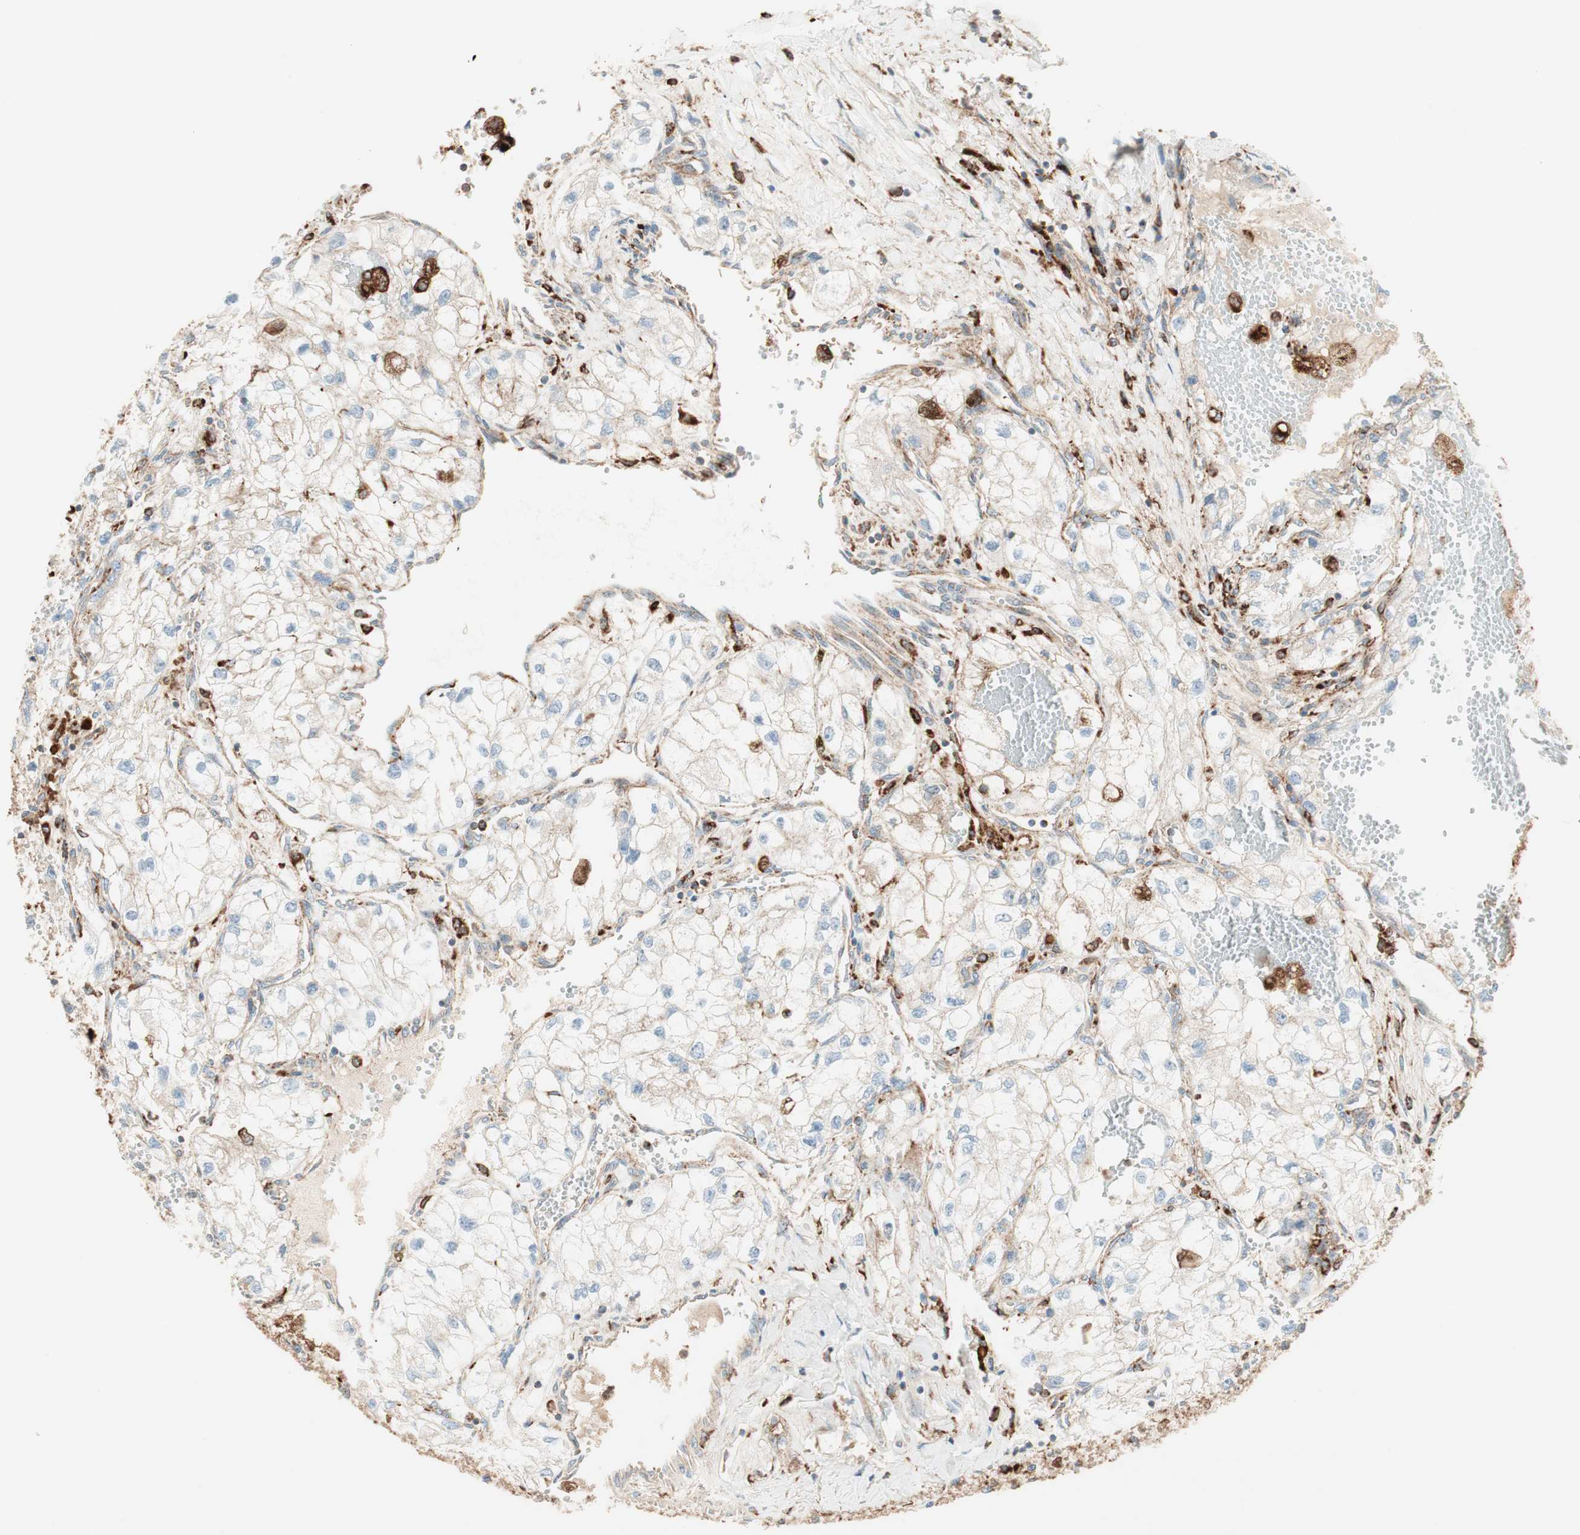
{"staining": {"intensity": "negative", "quantity": "none", "location": "none"}, "tissue": "renal cancer", "cell_type": "Tumor cells", "image_type": "cancer", "snomed": [{"axis": "morphology", "description": "Adenocarcinoma, NOS"}, {"axis": "topography", "description": "Kidney"}], "caption": "A micrograph of human renal cancer (adenocarcinoma) is negative for staining in tumor cells.", "gene": "ATP6V1G1", "patient": {"sex": "female", "age": 70}}